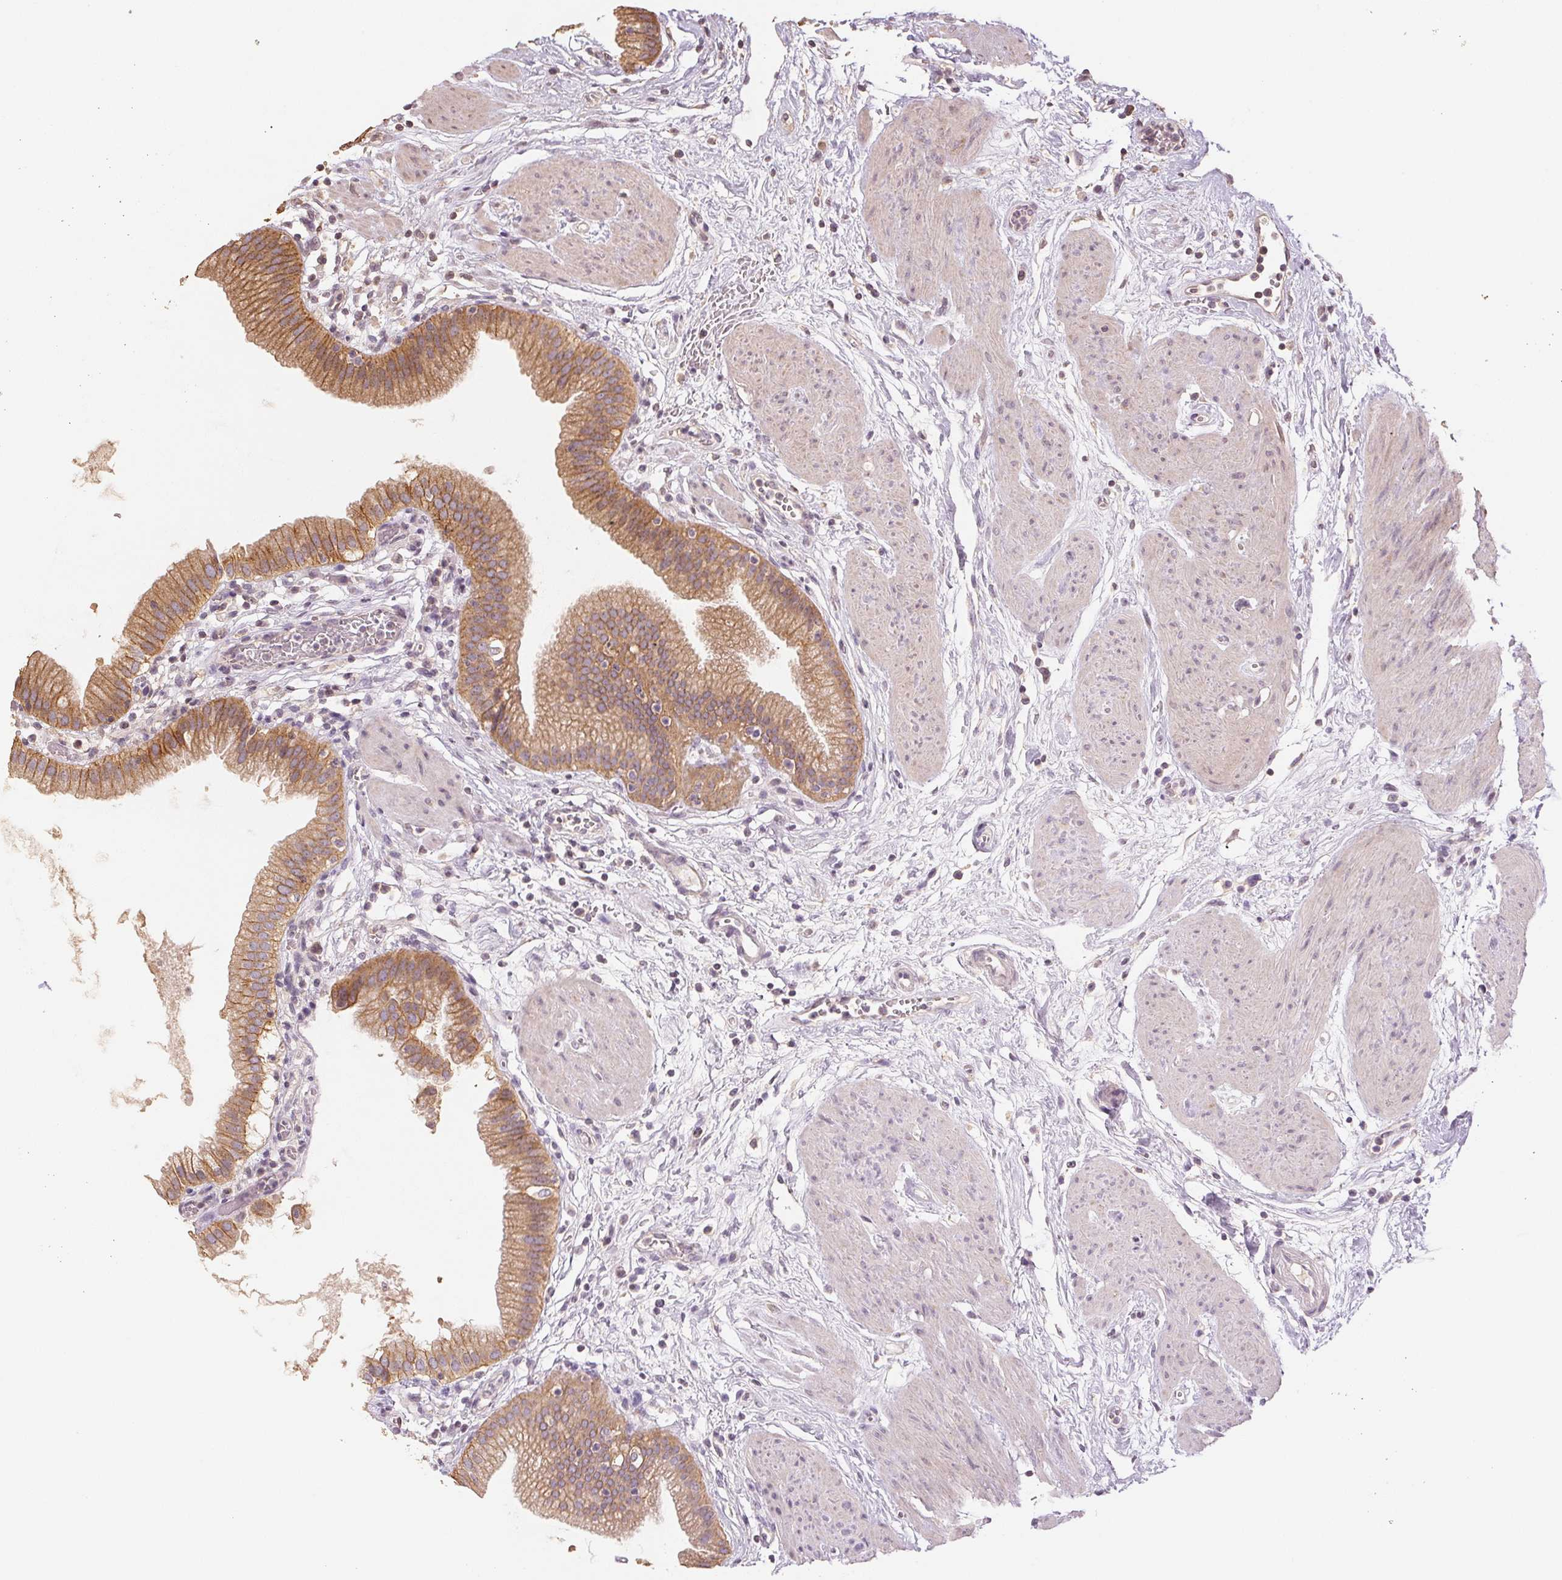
{"staining": {"intensity": "moderate", "quantity": ">75%", "location": "cytoplasmic/membranous"}, "tissue": "gallbladder", "cell_type": "Glandular cells", "image_type": "normal", "snomed": [{"axis": "morphology", "description": "Normal tissue, NOS"}, {"axis": "topography", "description": "Gallbladder"}], "caption": "This image shows immunohistochemistry staining of normal gallbladder, with medium moderate cytoplasmic/membranous staining in approximately >75% of glandular cells.", "gene": "COX14", "patient": {"sex": "female", "age": 65}}